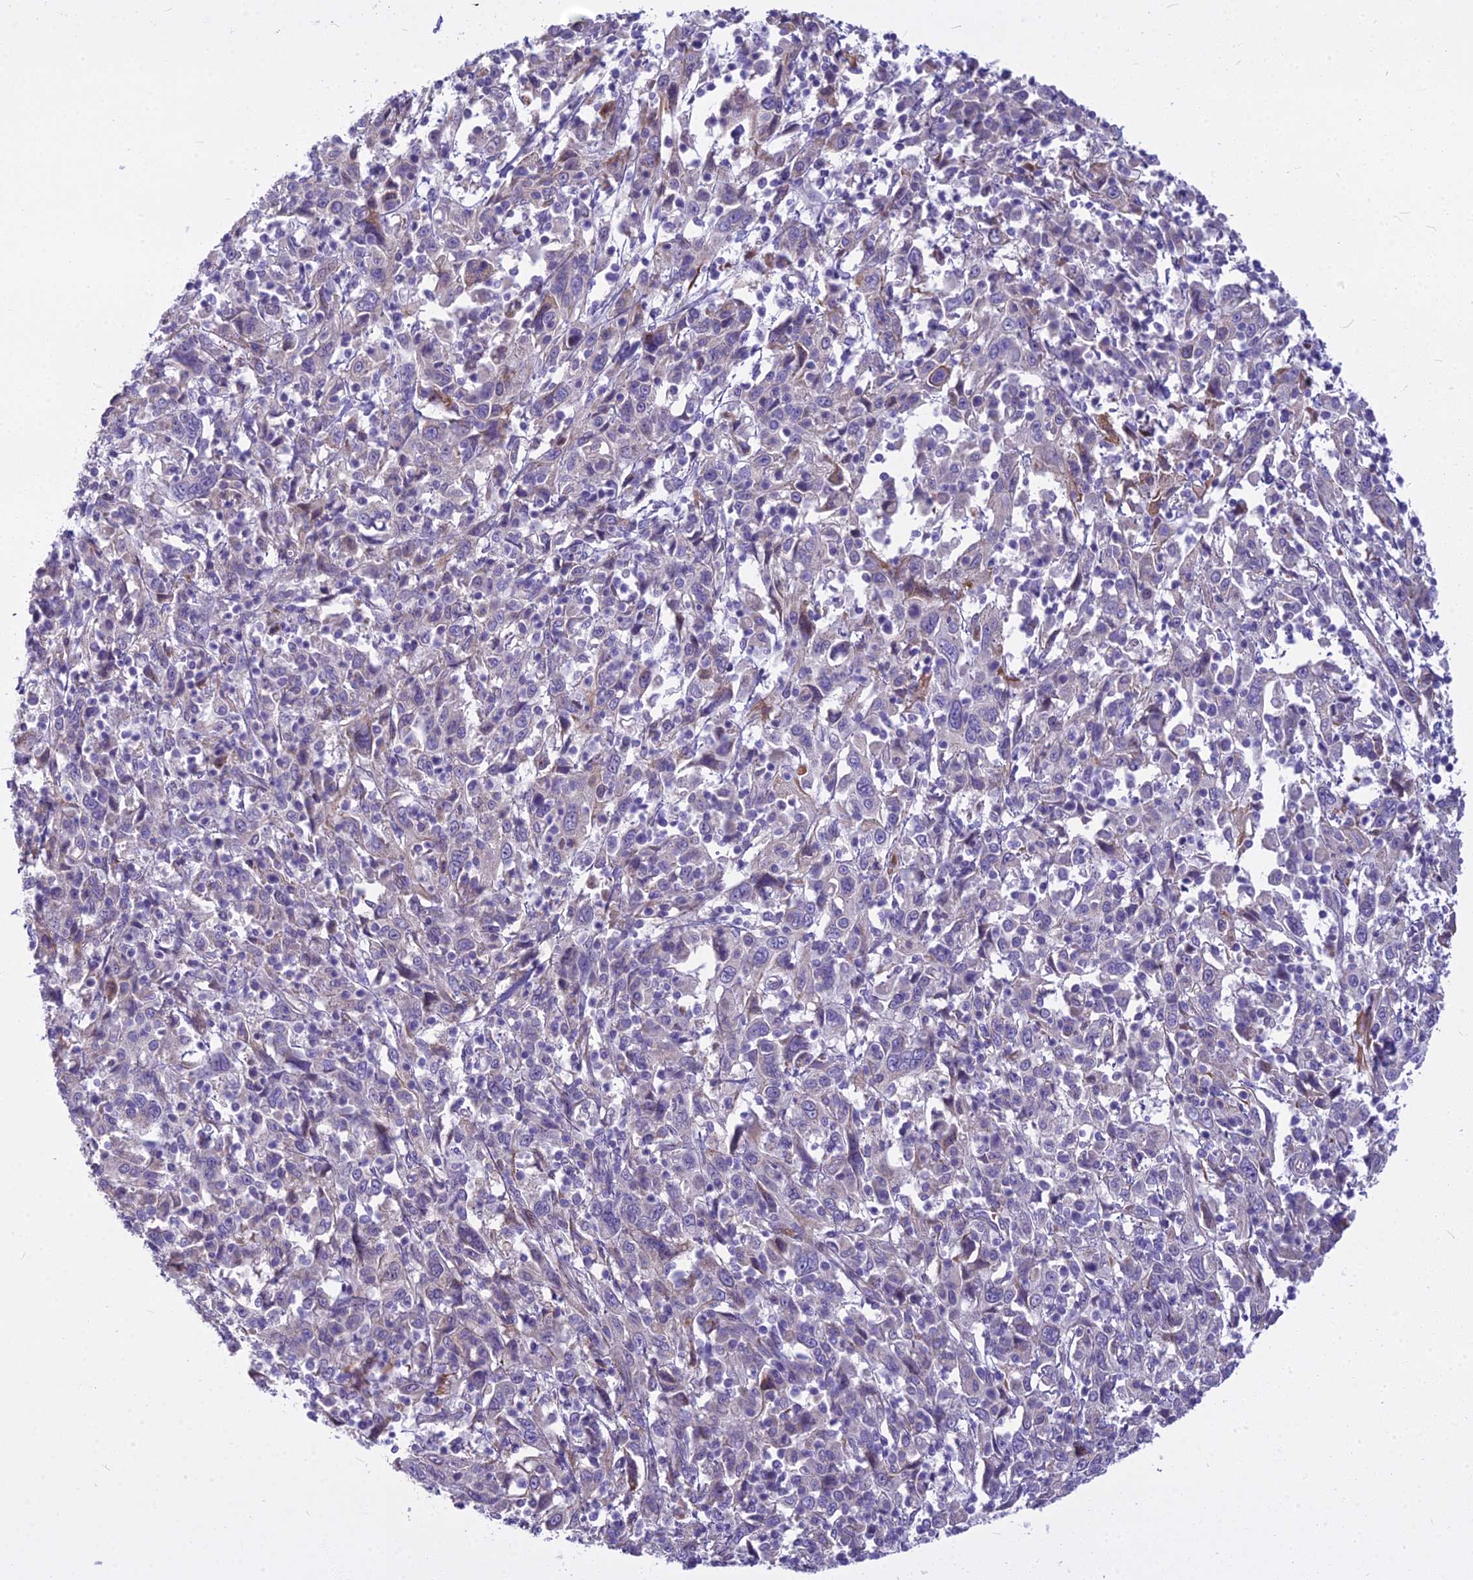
{"staining": {"intensity": "negative", "quantity": "none", "location": "none"}, "tissue": "cervical cancer", "cell_type": "Tumor cells", "image_type": "cancer", "snomed": [{"axis": "morphology", "description": "Squamous cell carcinoma, NOS"}, {"axis": "topography", "description": "Cervix"}], "caption": "Immunohistochemistry (IHC) histopathology image of squamous cell carcinoma (cervical) stained for a protein (brown), which shows no positivity in tumor cells.", "gene": "PCDHB14", "patient": {"sex": "female", "age": 46}}